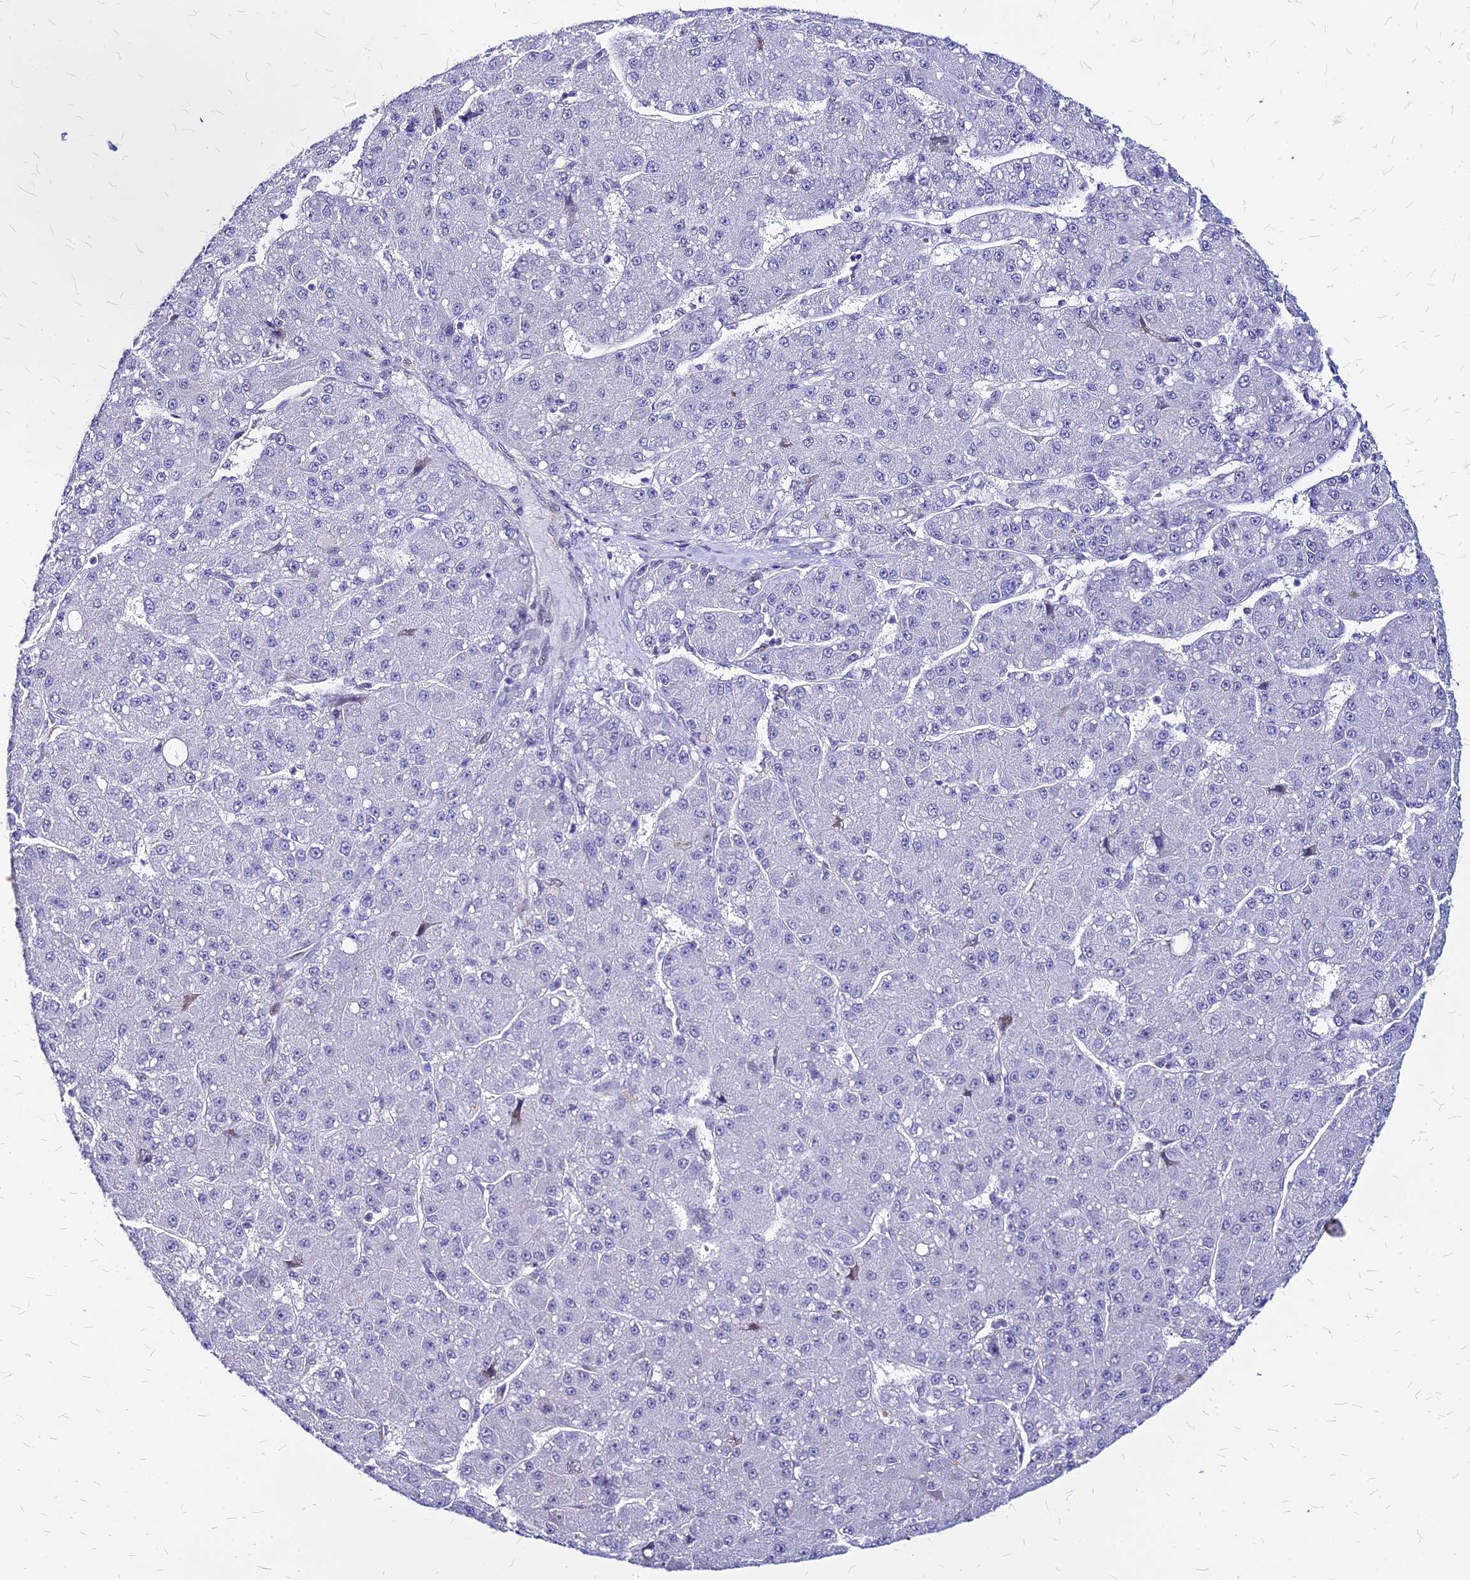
{"staining": {"intensity": "negative", "quantity": "none", "location": "none"}, "tissue": "liver cancer", "cell_type": "Tumor cells", "image_type": "cancer", "snomed": [{"axis": "morphology", "description": "Carcinoma, Hepatocellular, NOS"}, {"axis": "topography", "description": "Liver"}], "caption": "This is an immunohistochemistry (IHC) photomicrograph of liver hepatocellular carcinoma. There is no staining in tumor cells.", "gene": "FDX2", "patient": {"sex": "male", "age": 67}}